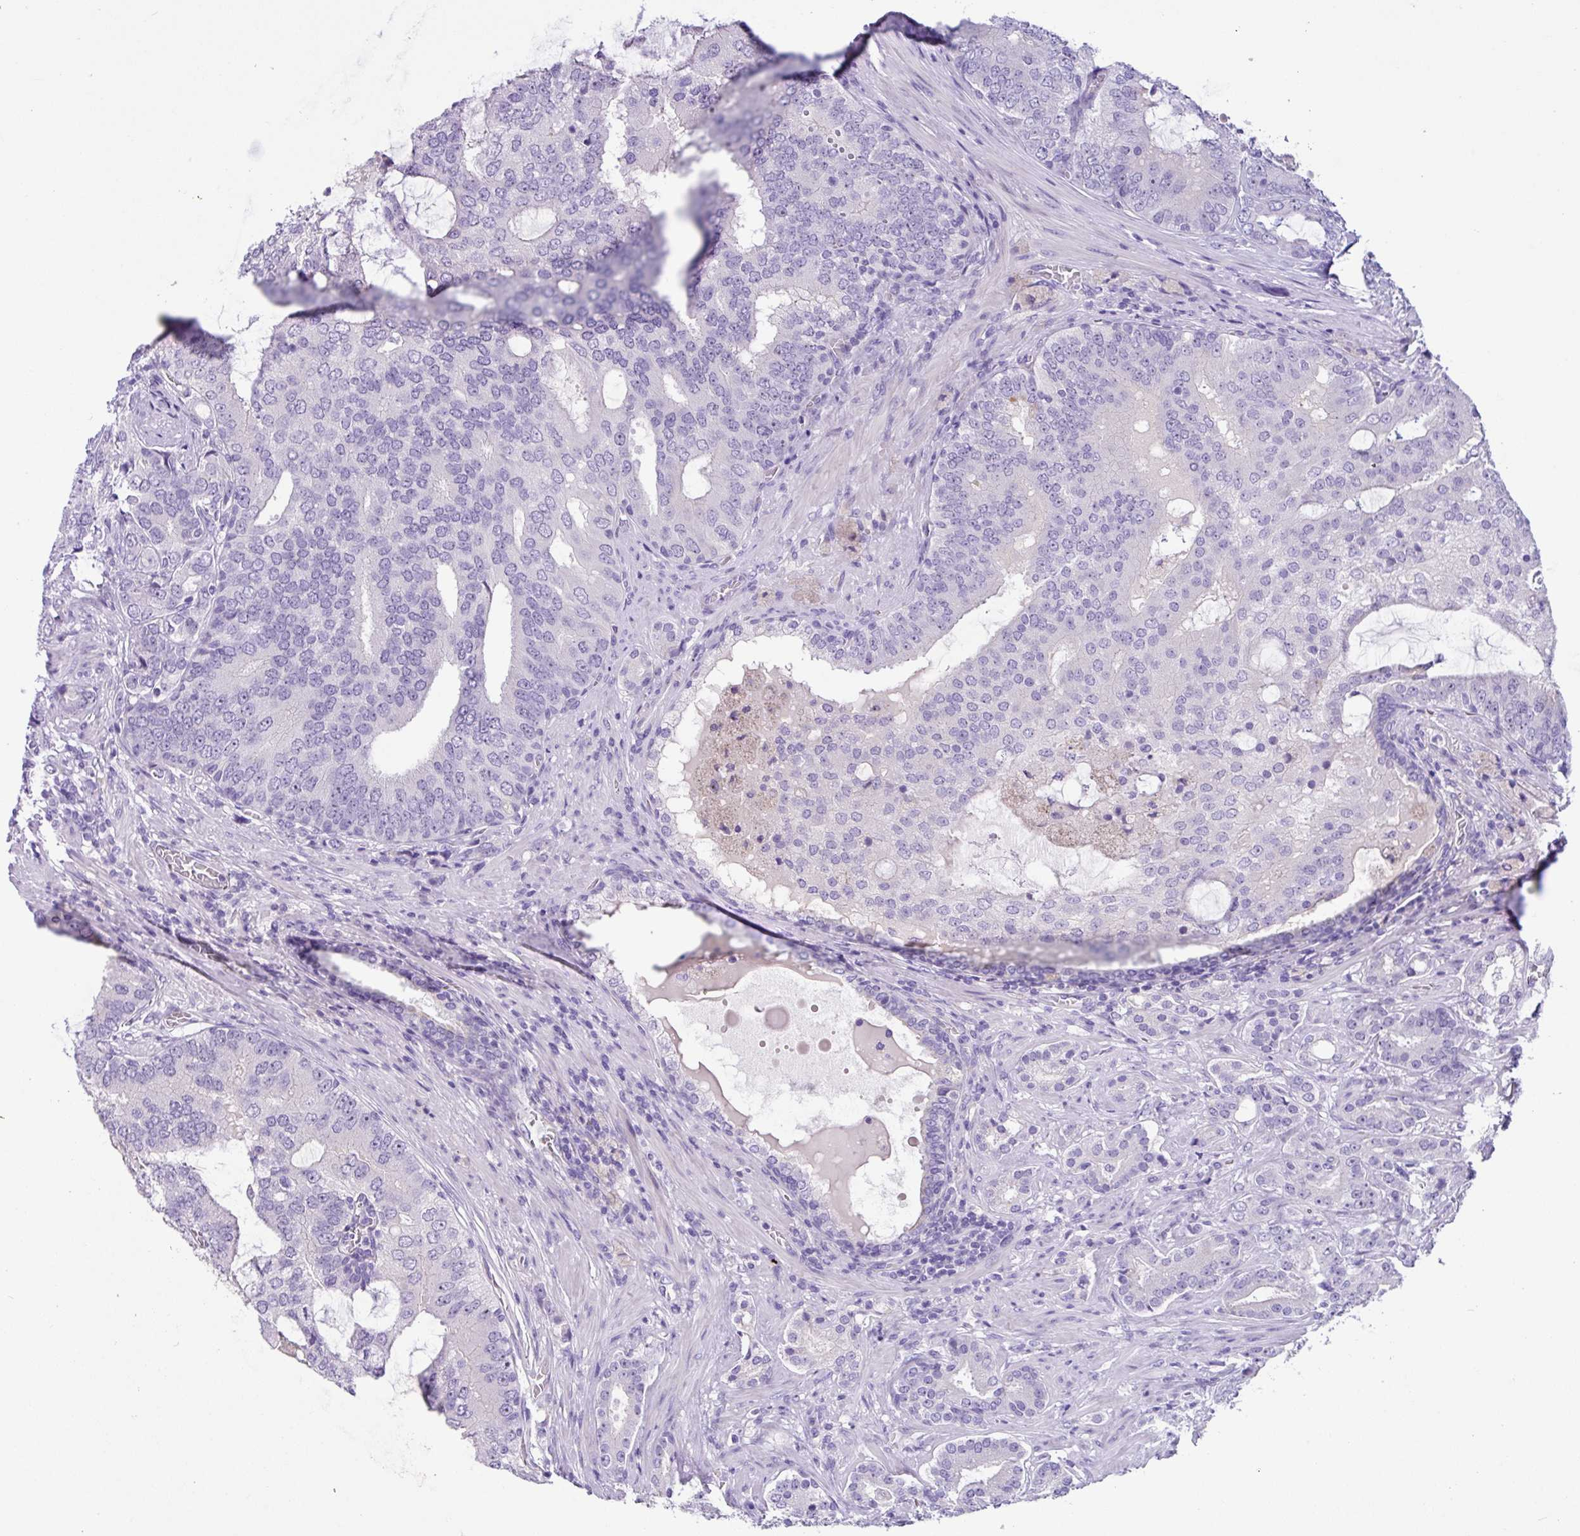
{"staining": {"intensity": "negative", "quantity": "none", "location": "none"}, "tissue": "prostate cancer", "cell_type": "Tumor cells", "image_type": "cancer", "snomed": [{"axis": "morphology", "description": "Adenocarcinoma, High grade"}, {"axis": "topography", "description": "Prostate"}], "caption": "Tumor cells are negative for brown protein staining in prostate high-grade adenocarcinoma.", "gene": "MRM2", "patient": {"sex": "male", "age": 55}}